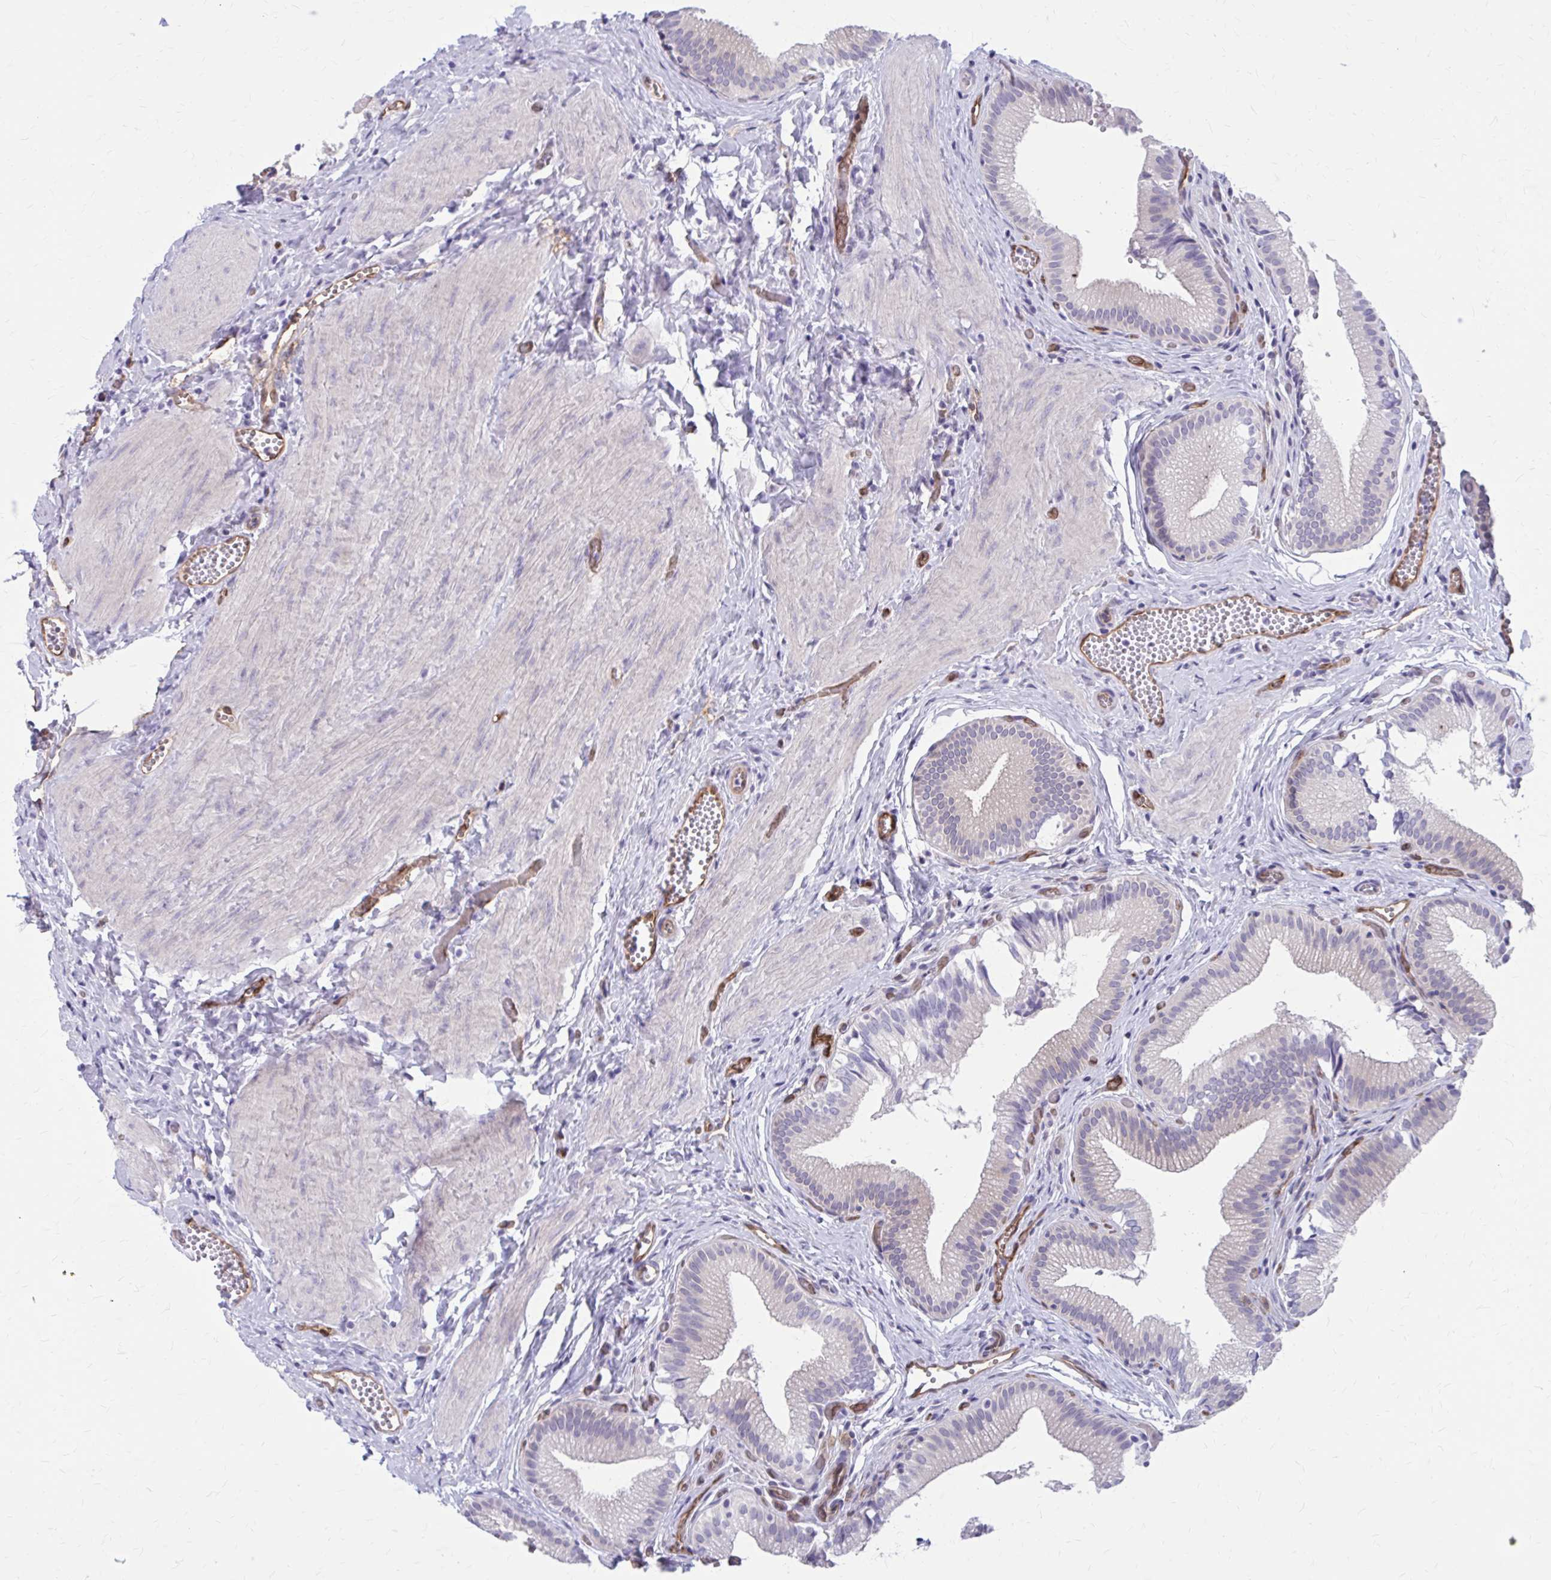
{"staining": {"intensity": "negative", "quantity": "none", "location": "none"}, "tissue": "gallbladder", "cell_type": "Glandular cells", "image_type": "normal", "snomed": [{"axis": "morphology", "description": "Normal tissue, NOS"}, {"axis": "topography", "description": "Gallbladder"}], "caption": "The immunohistochemistry (IHC) histopathology image has no significant expression in glandular cells of gallbladder.", "gene": "CLIC2", "patient": {"sex": "male", "age": 17}}